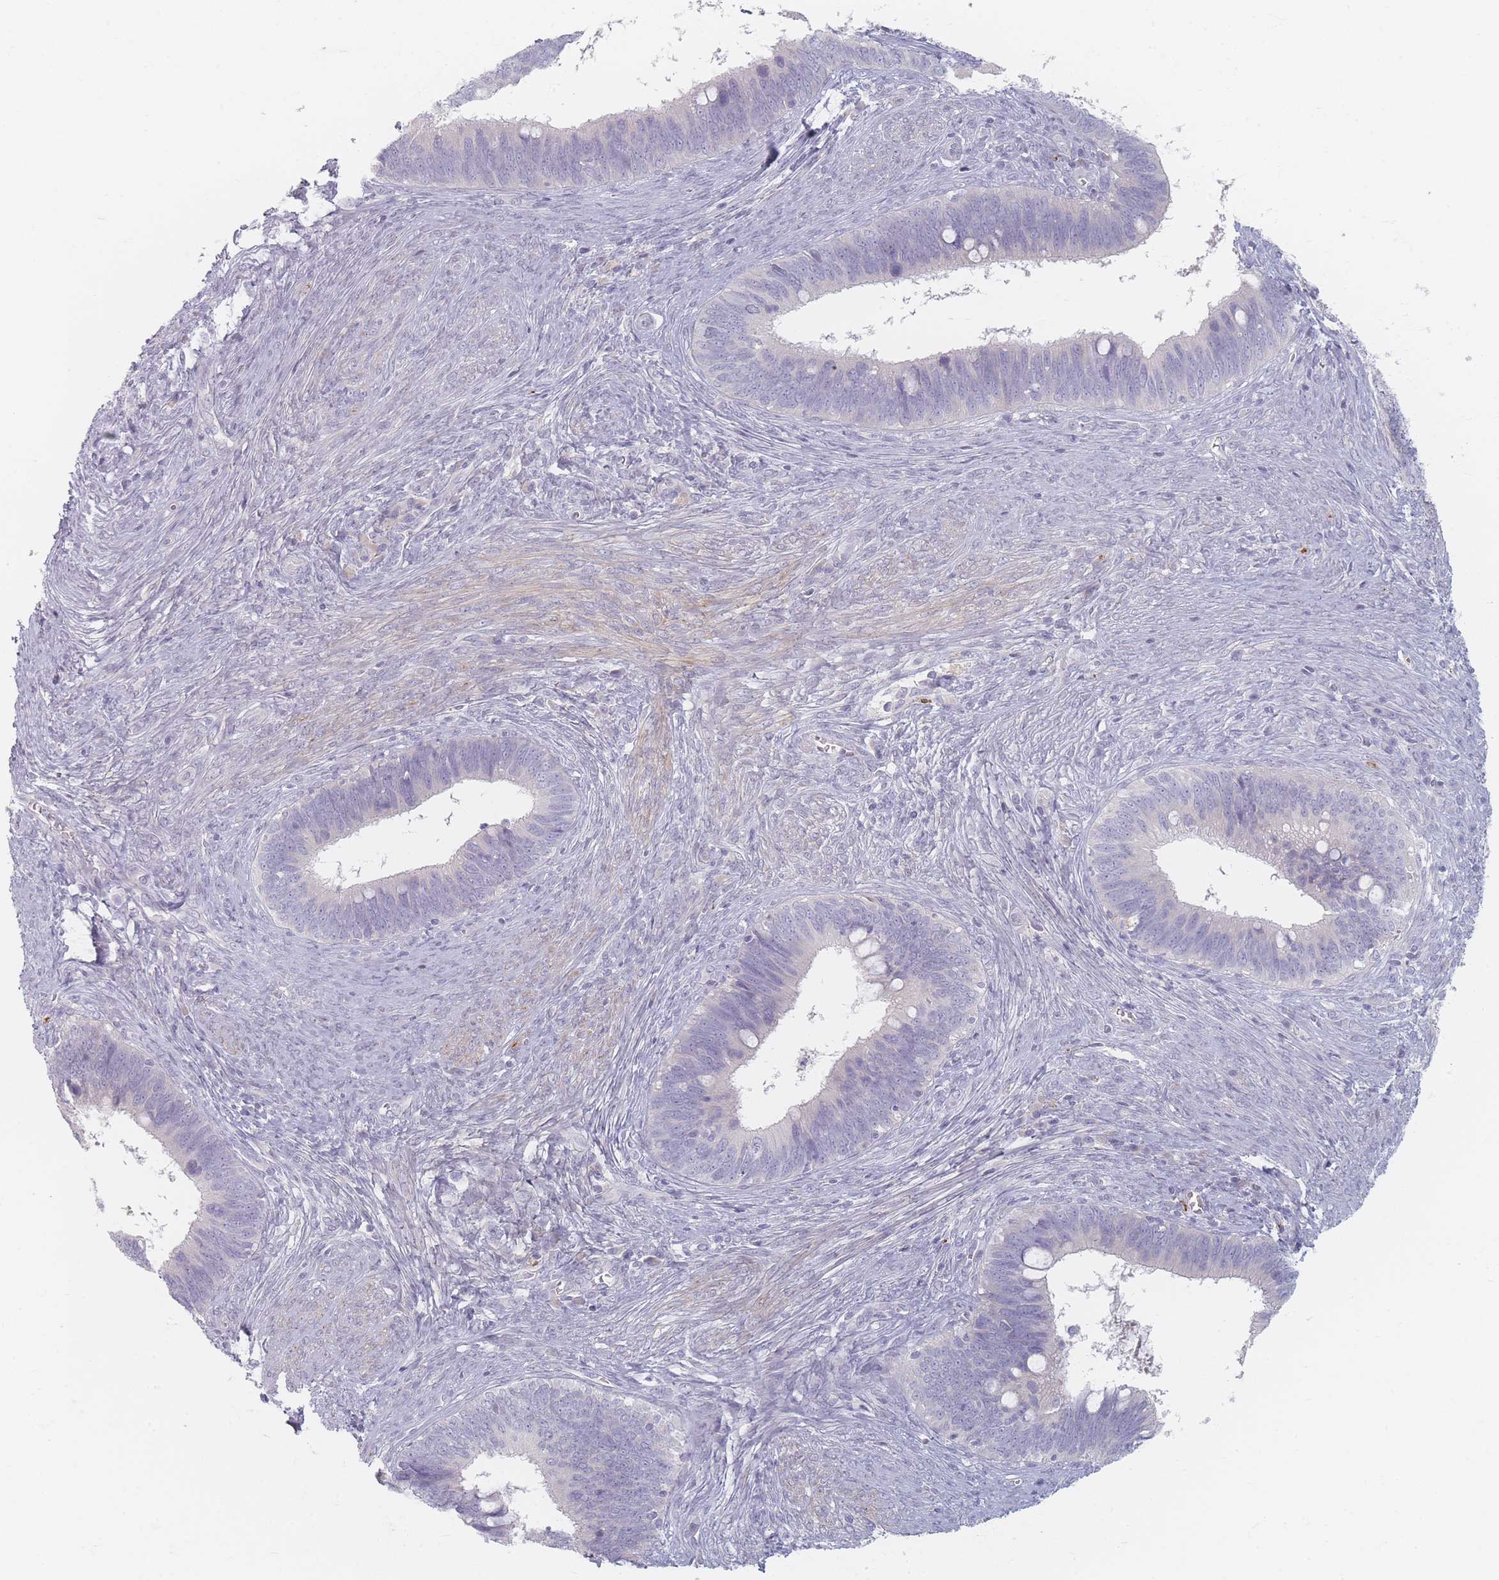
{"staining": {"intensity": "negative", "quantity": "none", "location": "none"}, "tissue": "cervical cancer", "cell_type": "Tumor cells", "image_type": "cancer", "snomed": [{"axis": "morphology", "description": "Adenocarcinoma, NOS"}, {"axis": "topography", "description": "Cervix"}], "caption": "High magnification brightfield microscopy of cervical cancer stained with DAB (3,3'-diaminobenzidine) (brown) and counterstained with hematoxylin (blue): tumor cells show no significant expression. Nuclei are stained in blue.", "gene": "TMOD1", "patient": {"sex": "female", "age": 42}}